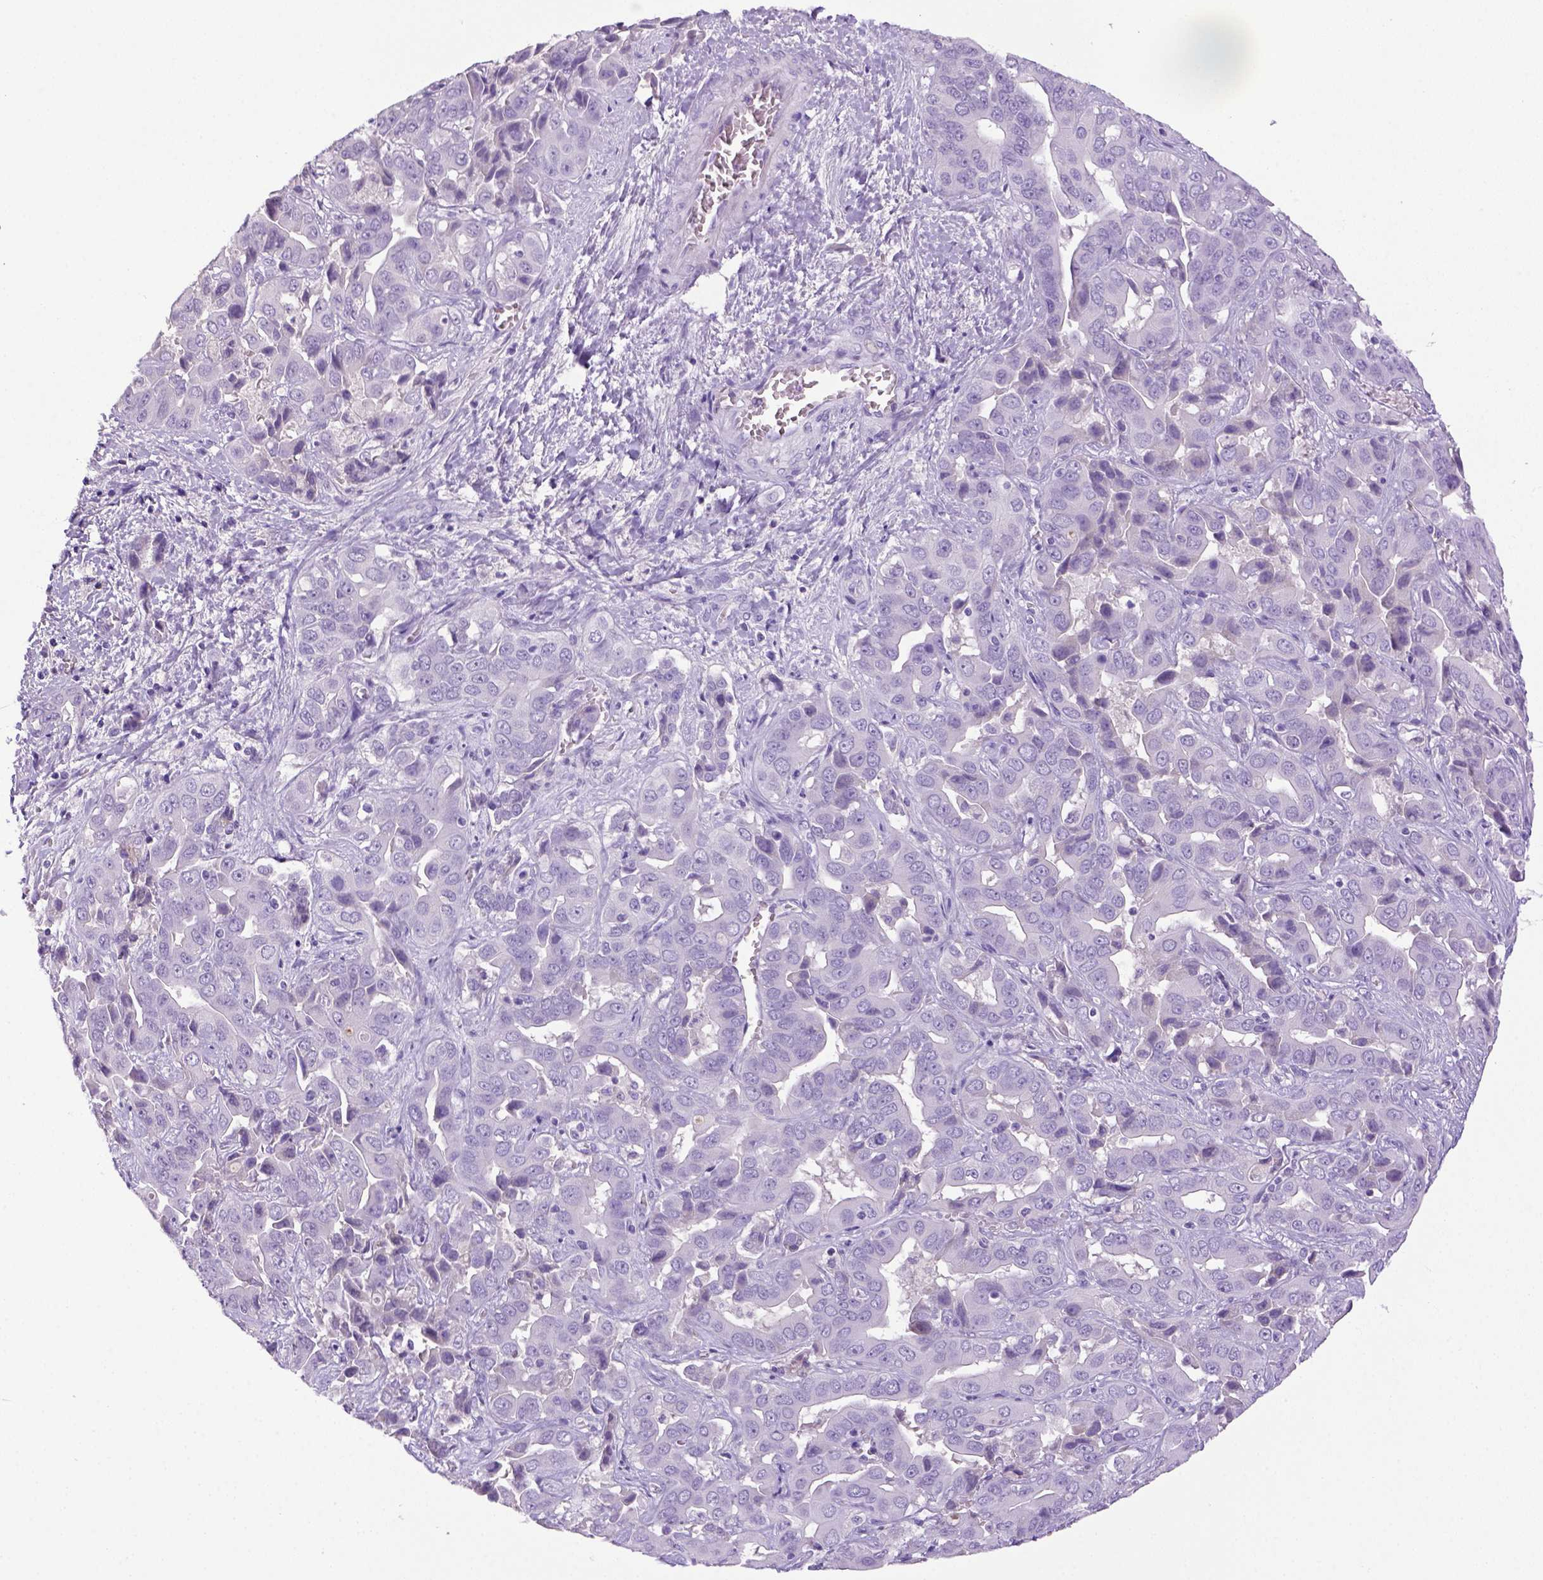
{"staining": {"intensity": "negative", "quantity": "none", "location": "none"}, "tissue": "liver cancer", "cell_type": "Tumor cells", "image_type": "cancer", "snomed": [{"axis": "morphology", "description": "Cholangiocarcinoma"}, {"axis": "topography", "description": "Liver"}], "caption": "Tumor cells show no significant protein staining in liver cancer (cholangiocarcinoma).", "gene": "ITIH4", "patient": {"sex": "female", "age": 52}}